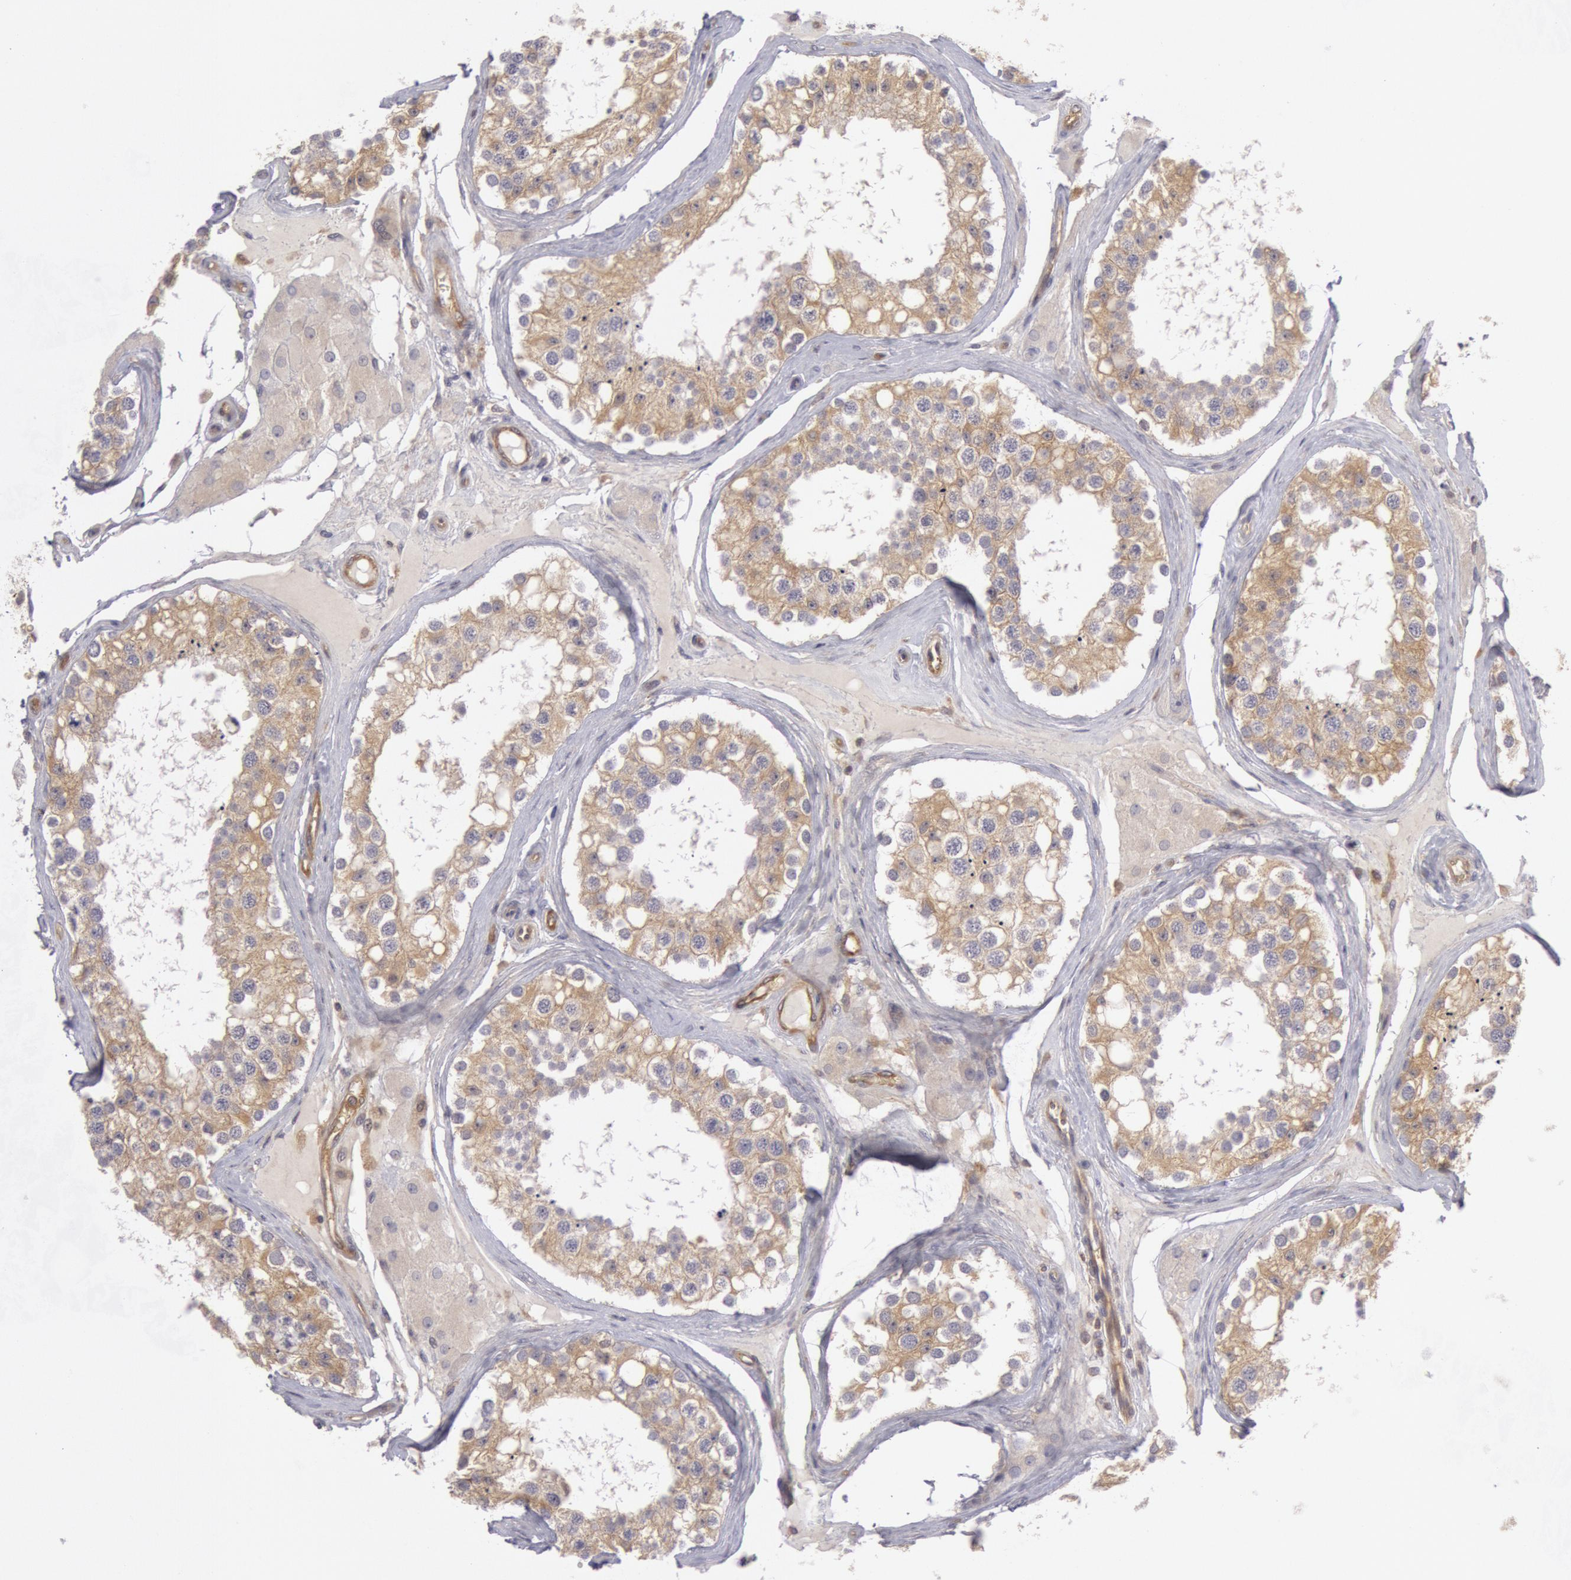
{"staining": {"intensity": "moderate", "quantity": "25%-75%", "location": "cytoplasmic/membranous"}, "tissue": "testis", "cell_type": "Cells in seminiferous ducts", "image_type": "normal", "snomed": [{"axis": "morphology", "description": "Normal tissue, NOS"}, {"axis": "topography", "description": "Testis"}], "caption": "Brown immunohistochemical staining in normal human testis displays moderate cytoplasmic/membranous staining in approximately 25%-75% of cells in seminiferous ducts.", "gene": "IKBKB", "patient": {"sex": "male", "age": 68}}